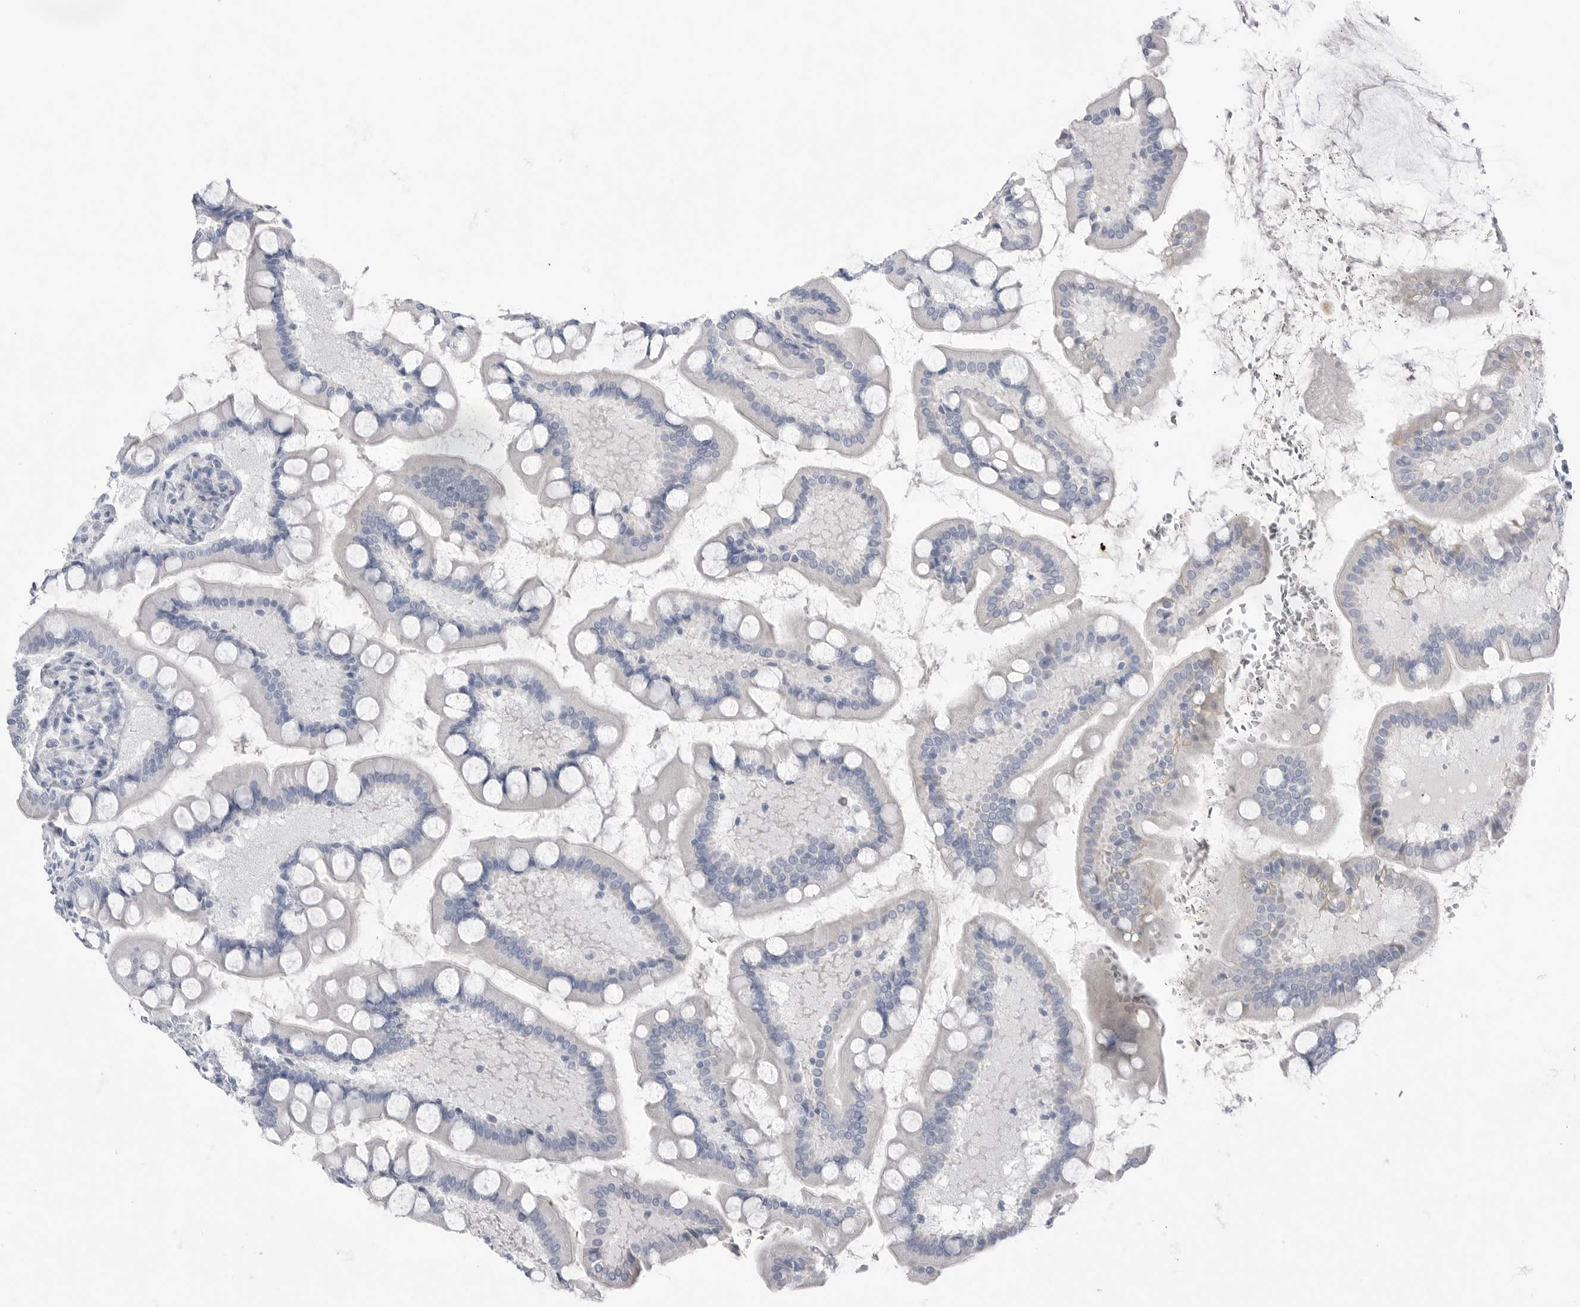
{"staining": {"intensity": "strong", "quantity": "<25%", "location": "cytoplasmic/membranous"}, "tissue": "small intestine", "cell_type": "Glandular cells", "image_type": "normal", "snomed": [{"axis": "morphology", "description": "Normal tissue, NOS"}, {"axis": "topography", "description": "Small intestine"}], "caption": "Small intestine stained with DAB immunohistochemistry (IHC) shows medium levels of strong cytoplasmic/membranous positivity in about <25% of glandular cells.", "gene": "ABHD12", "patient": {"sex": "male", "age": 41}}